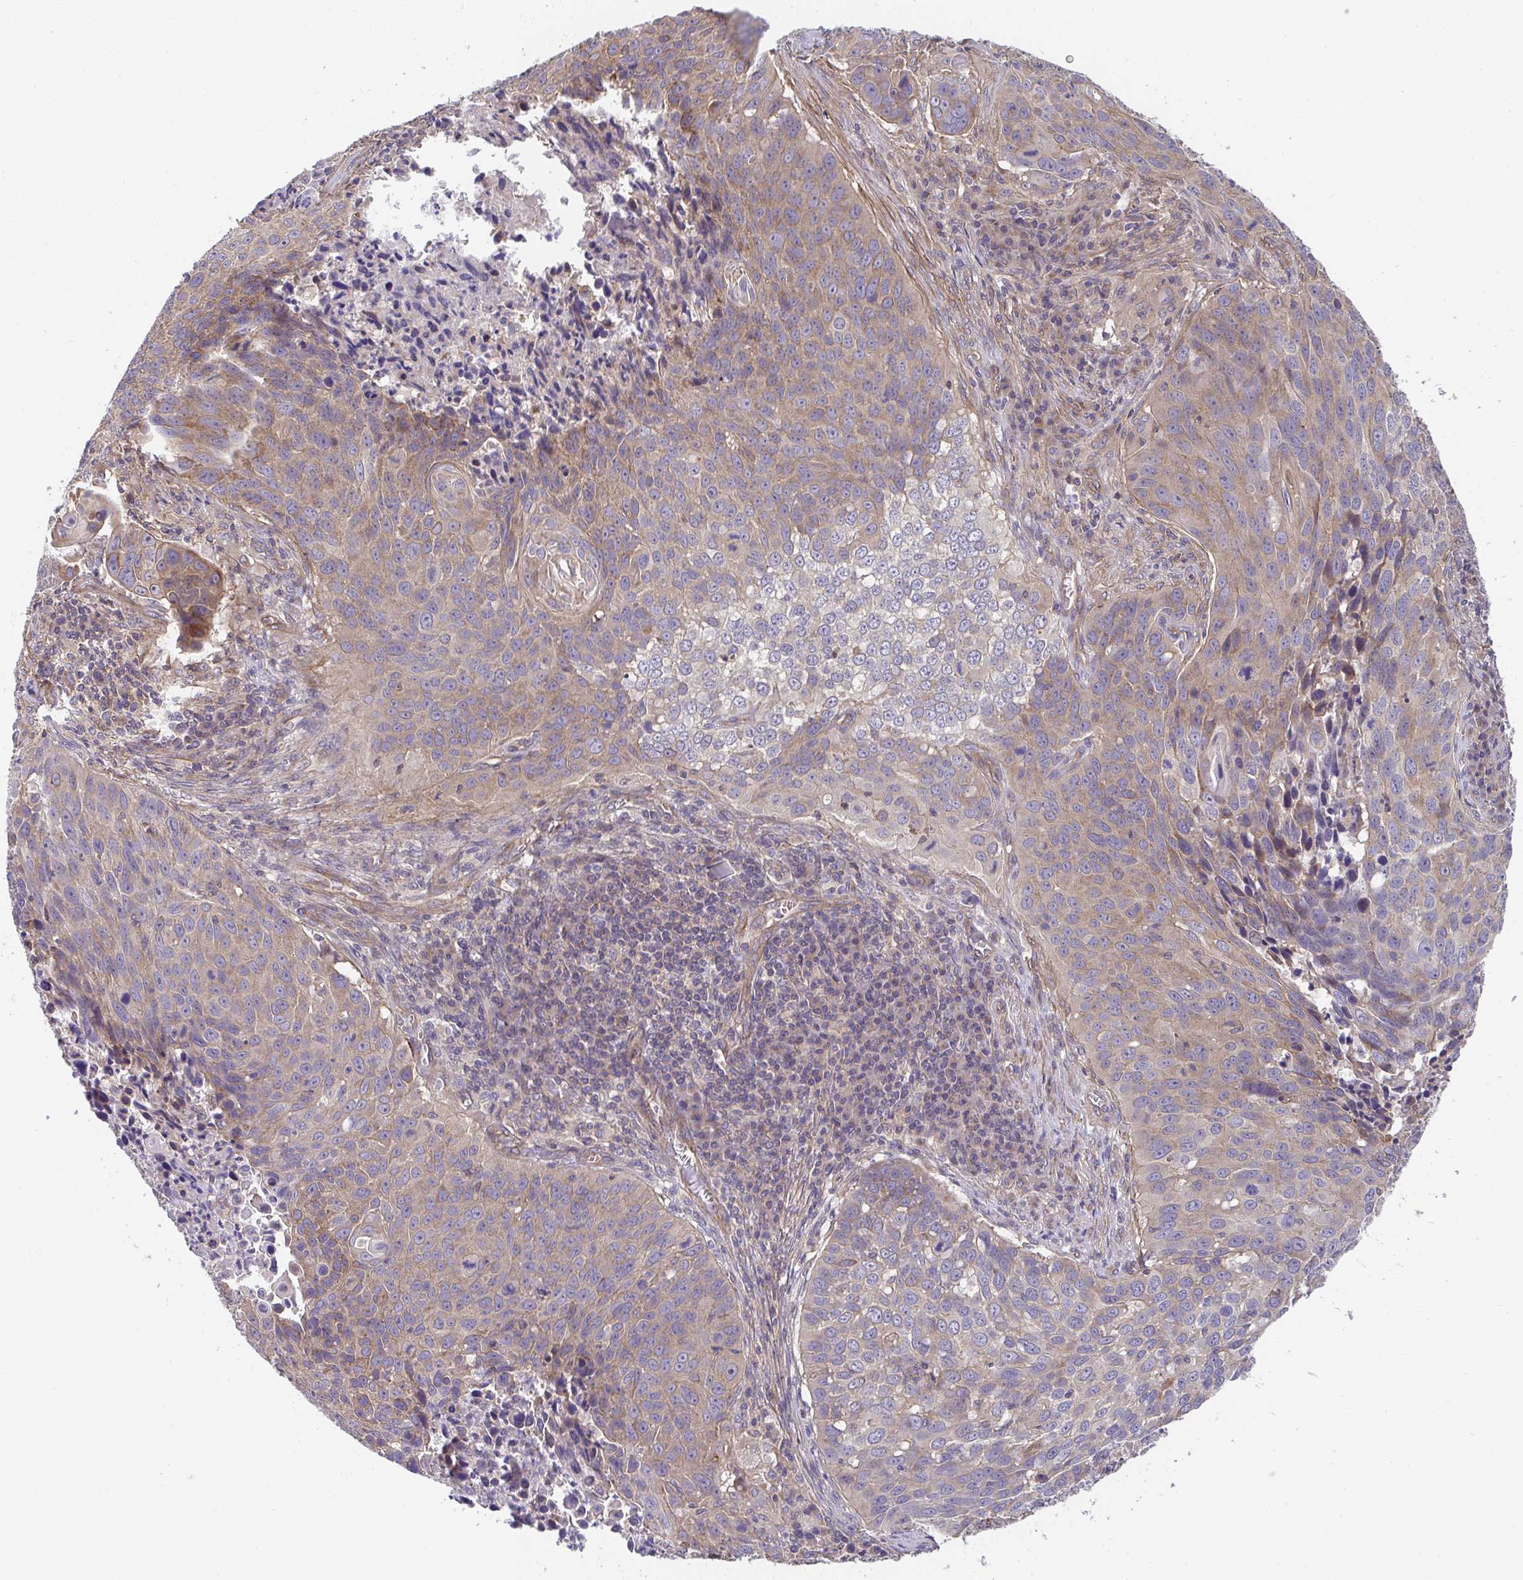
{"staining": {"intensity": "weak", "quantity": ">75%", "location": "cytoplasmic/membranous"}, "tissue": "lung cancer", "cell_type": "Tumor cells", "image_type": "cancer", "snomed": [{"axis": "morphology", "description": "Squamous cell carcinoma, NOS"}, {"axis": "topography", "description": "Lung"}], "caption": "A low amount of weak cytoplasmic/membranous expression is appreciated in about >75% of tumor cells in lung cancer (squamous cell carcinoma) tissue. The staining is performed using DAB brown chromogen to label protein expression. The nuclei are counter-stained blue using hematoxylin.", "gene": "ZNF696", "patient": {"sex": "male", "age": 78}}